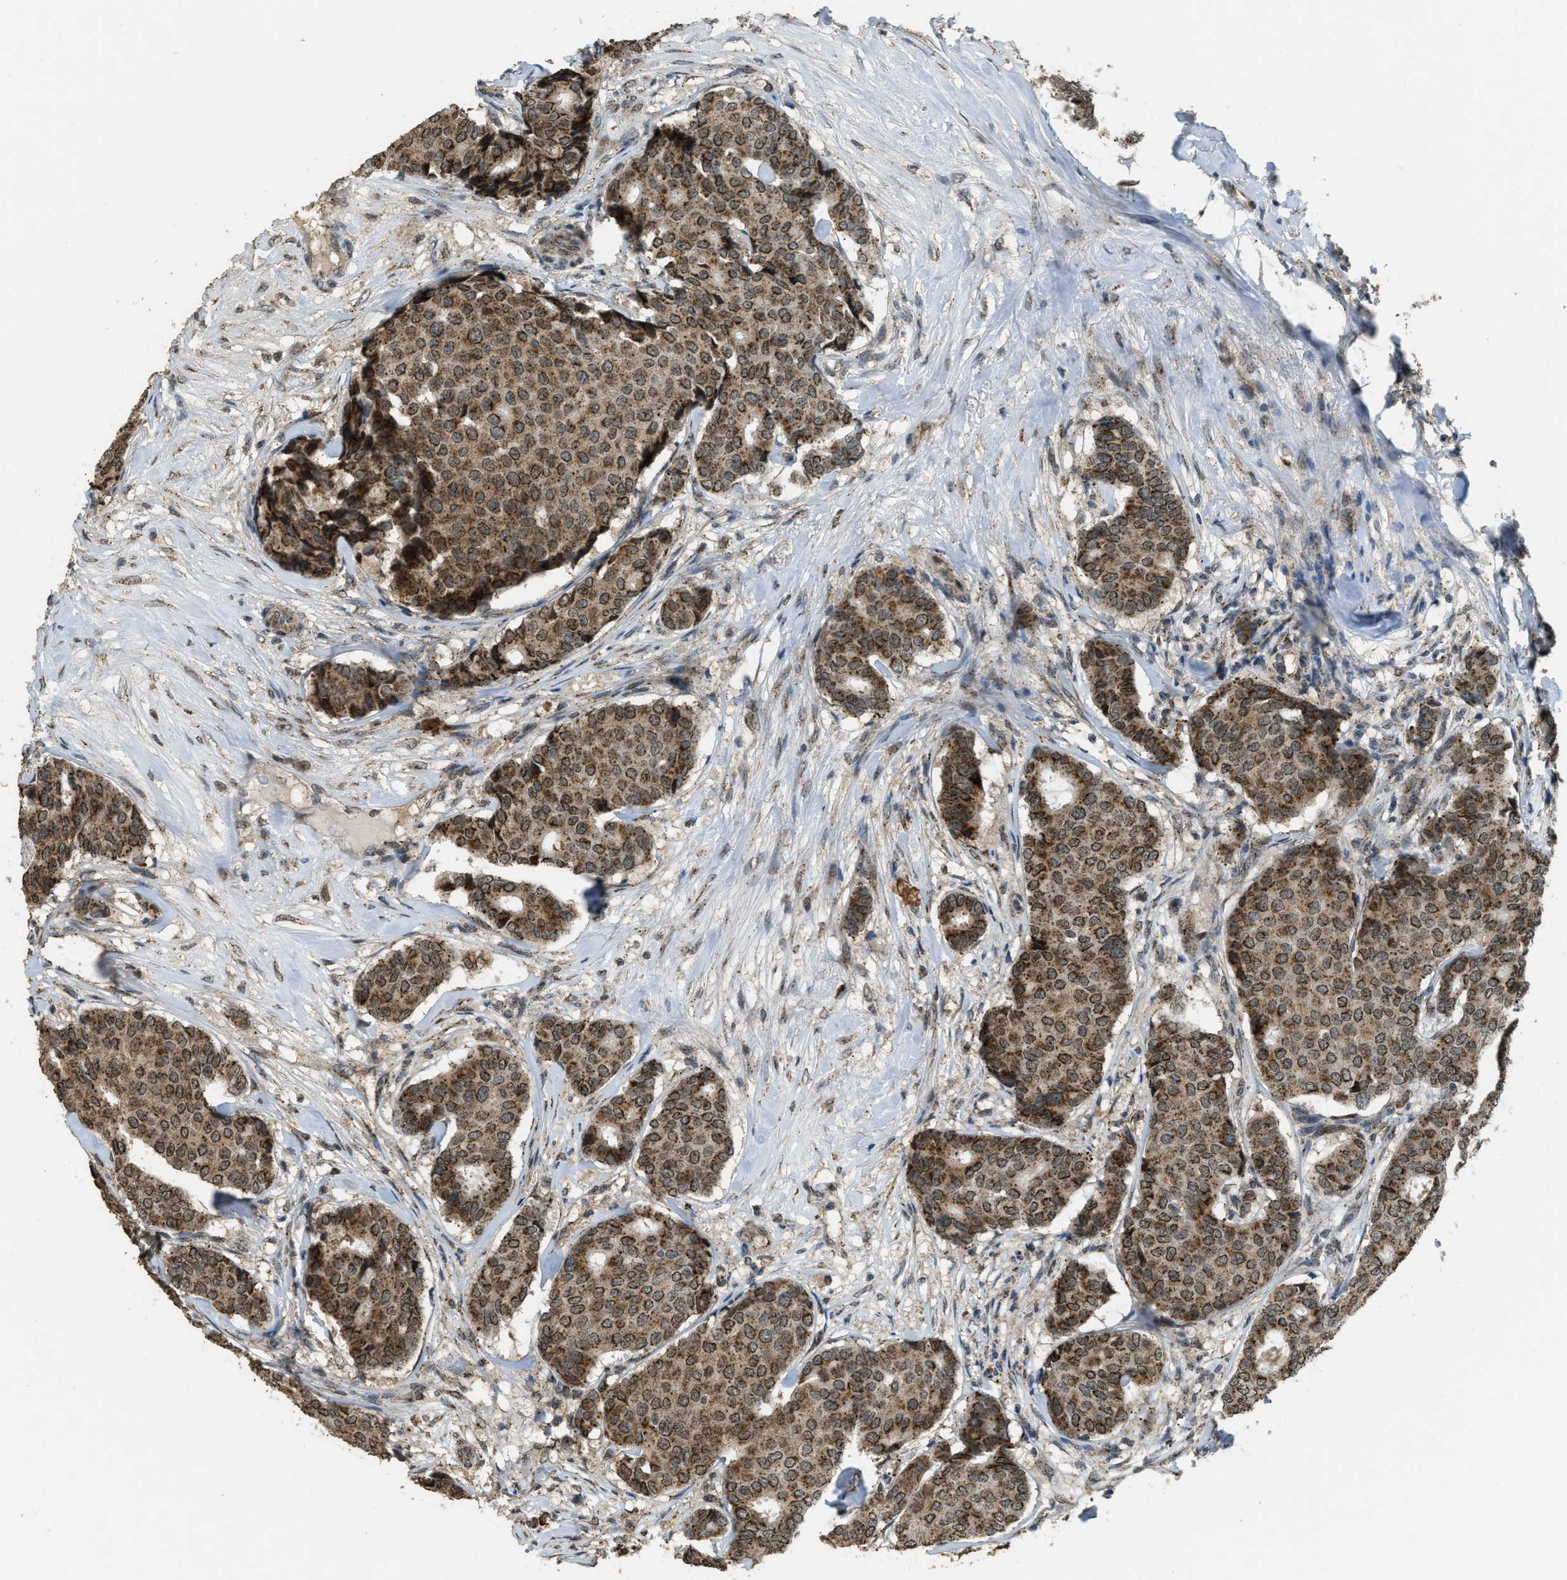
{"staining": {"intensity": "strong", "quantity": ">75%", "location": "cytoplasmic/membranous"}, "tissue": "breast cancer", "cell_type": "Tumor cells", "image_type": "cancer", "snomed": [{"axis": "morphology", "description": "Duct carcinoma"}, {"axis": "topography", "description": "Breast"}], "caption": "Breast invasive ductal carcinoma stained with immunohistochemistry (IHC) demonstrates strong cytoplasmic/membranous staining in about >75% of tumor cells.", "gene": "IPO7", "patient": {"sex": "female", "age": 75}}